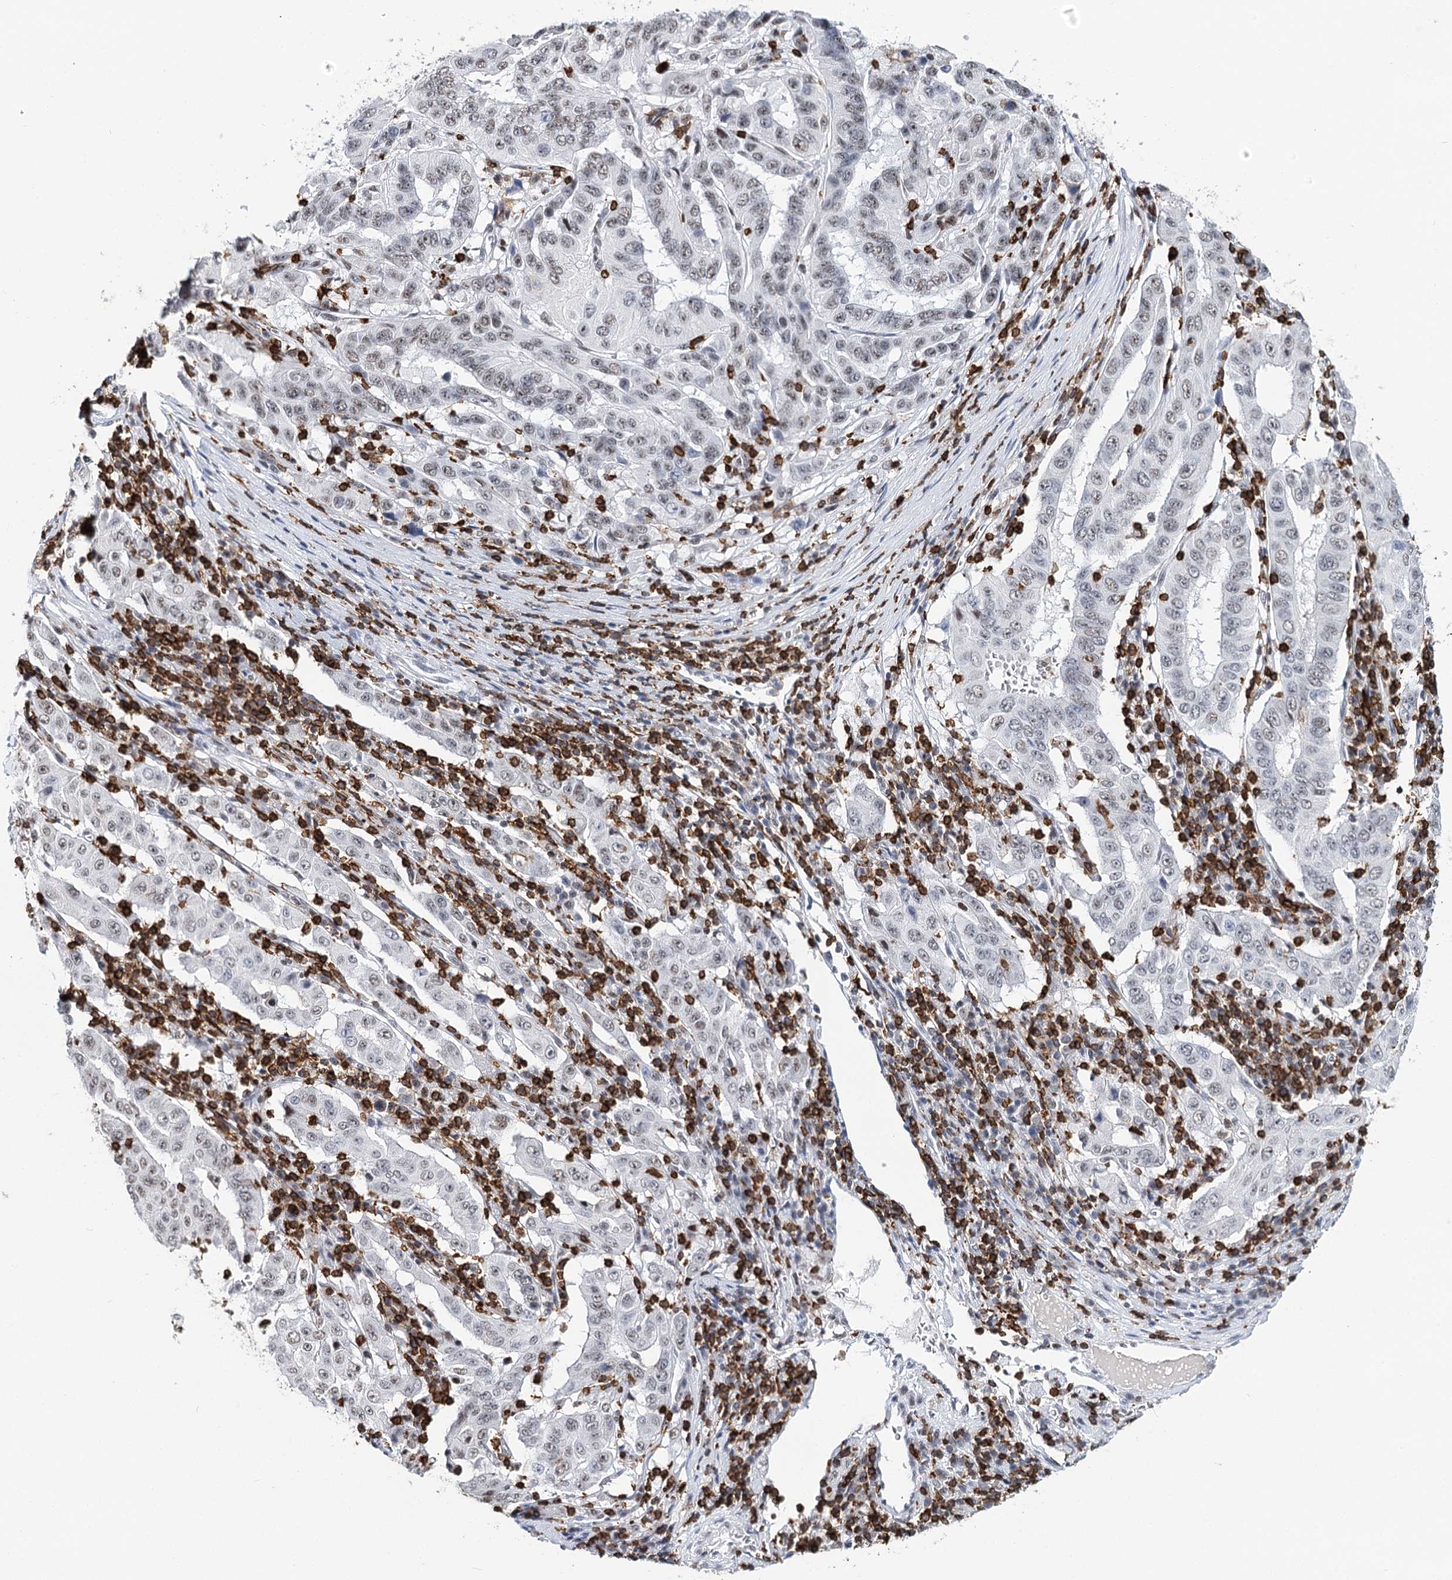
{"staining": {"intensity": "weak", "quantity": "<25%", "location": "nuclear"}, "tissue": "pancreatic cancer", "cell_type": "Tumor cells", "image_type": "cancer", "snomed": [{"axis": "morphology", "description": "Adenocarcinoma, NOS"}, {"axis": "topography", "description": "Pancreas"}], "caption": "Protein analysis of pancreatic cancer shows no significant staining in tumor cells.", "gene": "BARD1", "patient": {"sex": "male", "age": 63}}